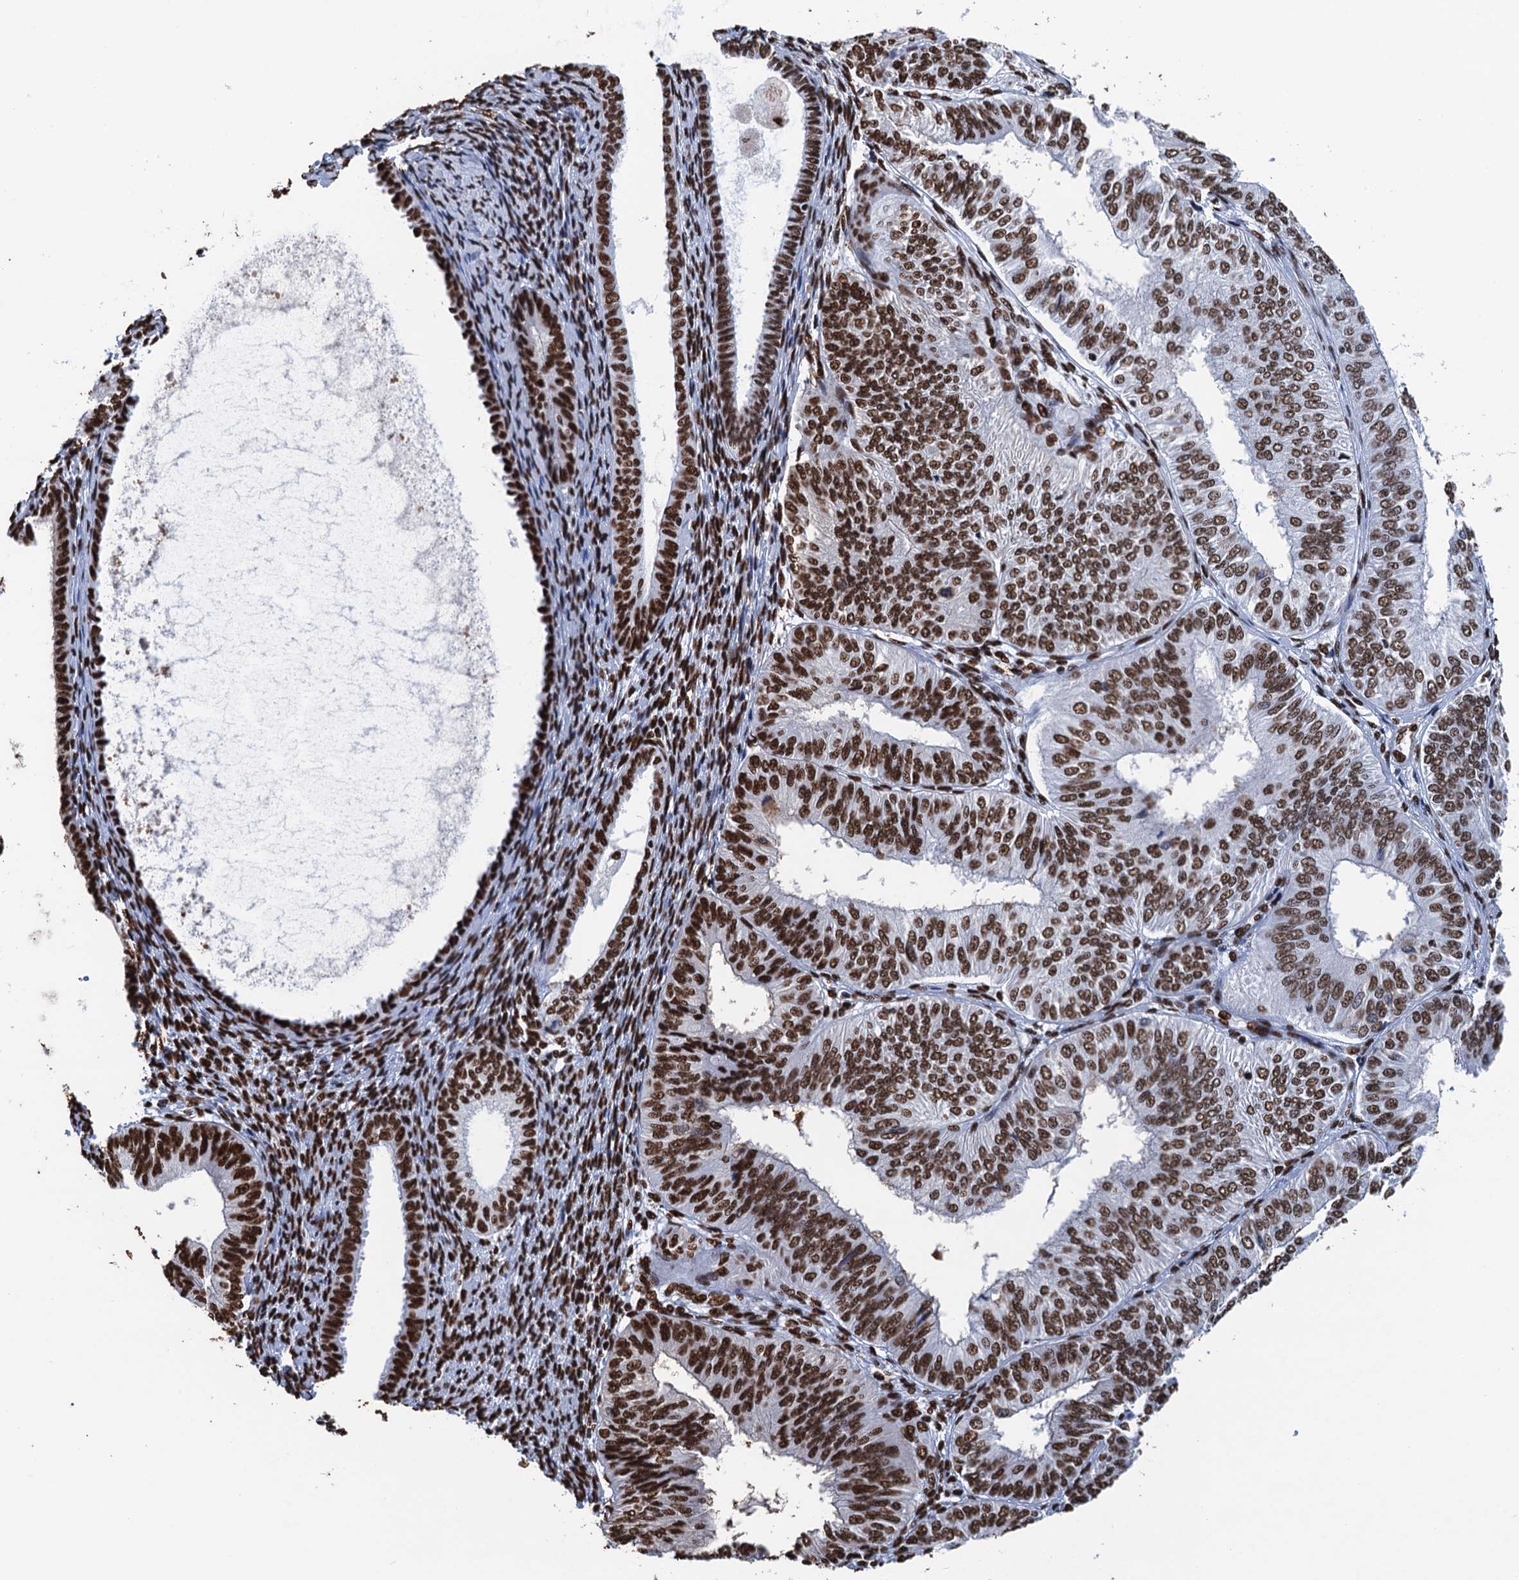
{"staining": {"intensity": "strong", "quantity": ">75%", "location": "nuclear"}, "tissue": "endometrial cancer", "cell_type": "Tumor cells", "image_type": "cancer", "snomed": [{"axis": "morphology", "description": "Adenocarcinoma, NOS"}, {"axis": "topography", "description": "Endometrium"}], "caption": "A brown stain labels strong nuclear staining of a protein in human adenocarcinoma (endometrial) tumor cells. Using DAB (brown) and hematoxylin (blue) stains, captured at high magnification using brightfield microscopy.", "gene": "UBA2", "patient": {"sex": "female", "age": 58}}